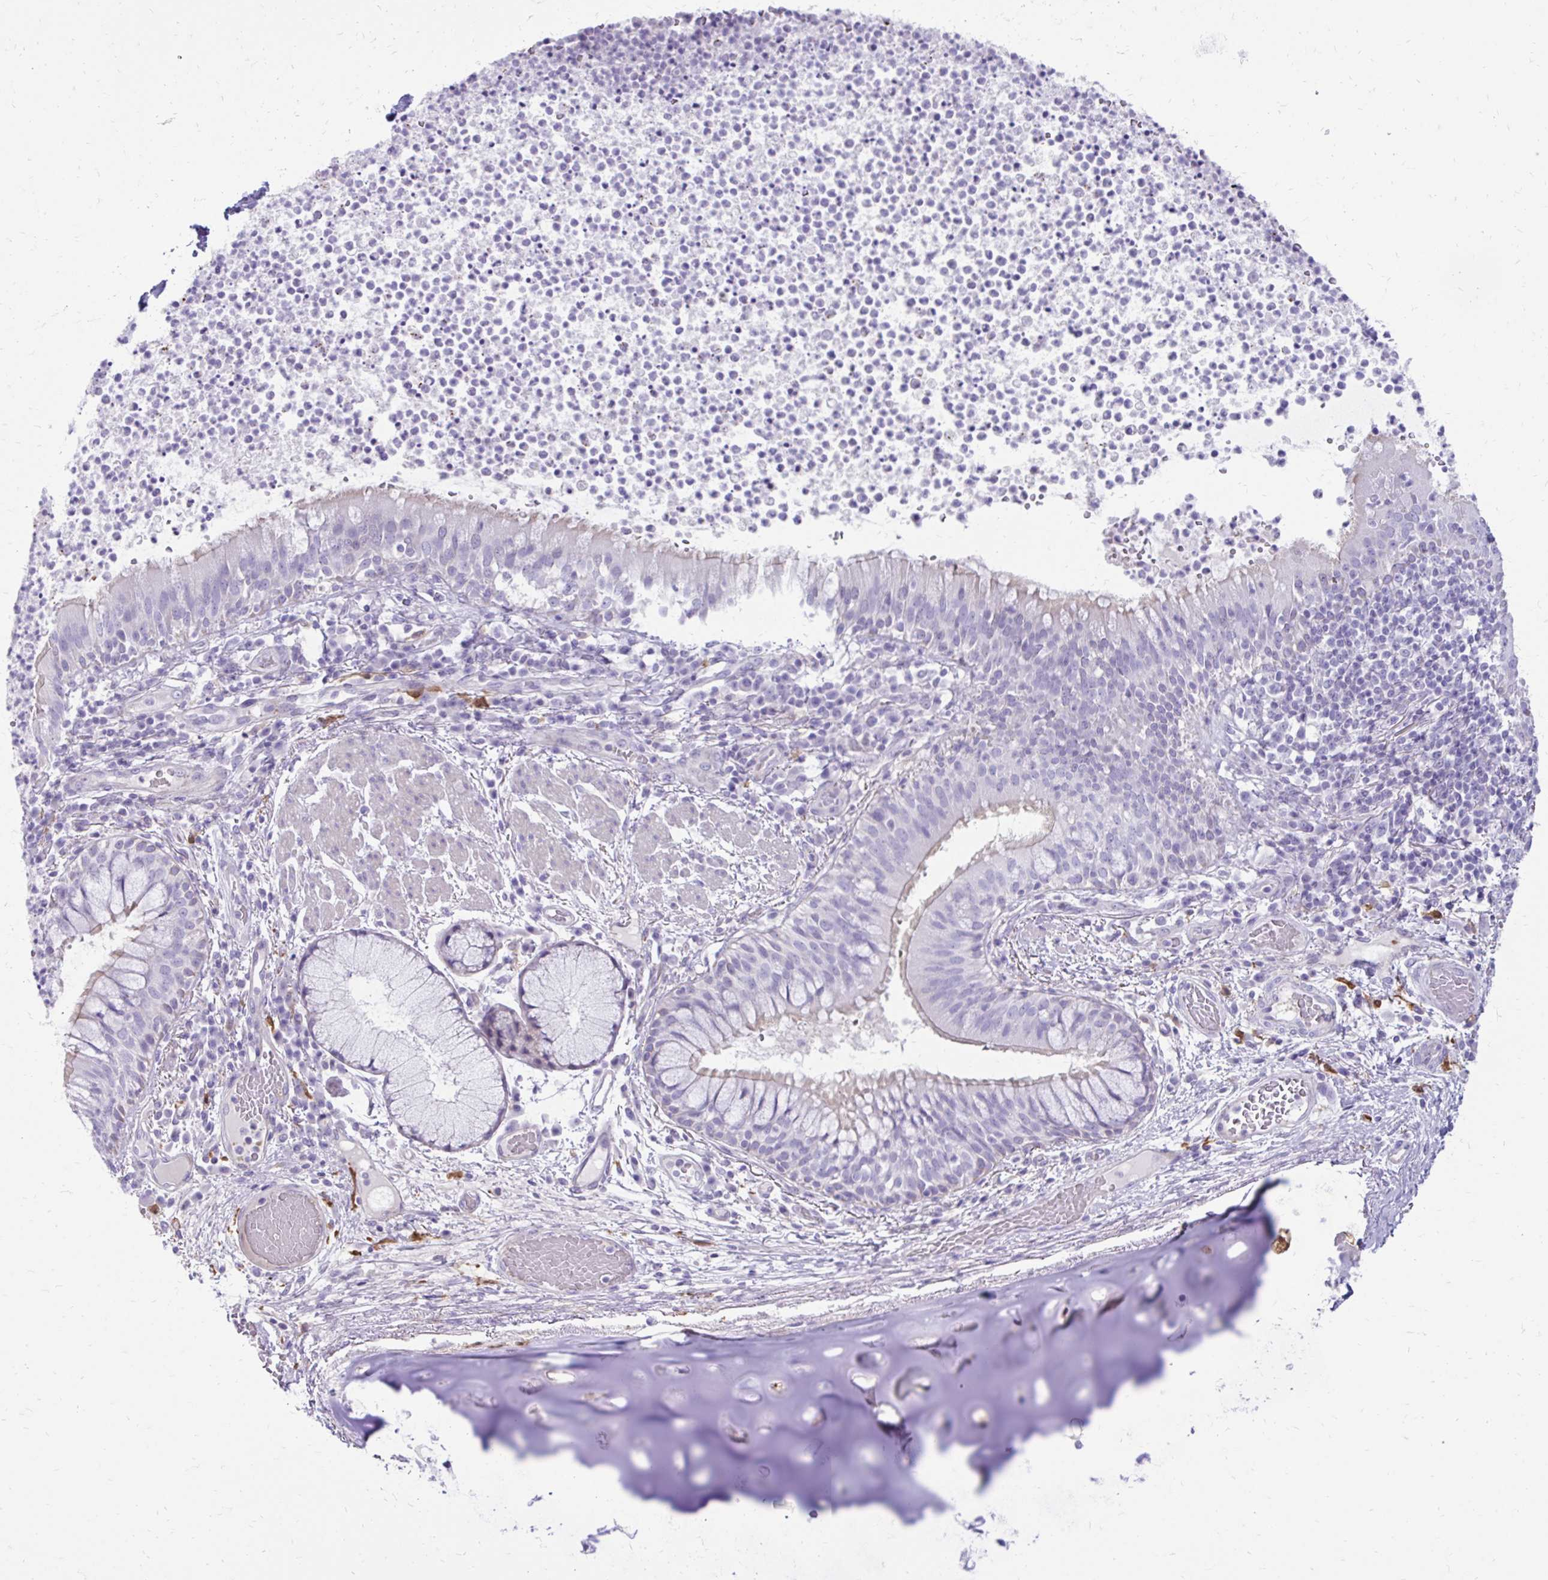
{"staining": {"intensity": "negative", "quantity": "none", "location": "none"}, "tissue": "bronchus", "cell_type": "Respiratory epithelial cells", "image_type": "normal", "snomed": [{"axis": "morphology", "description": "Normal tissue, NOS"}, {"axis": "topography", "description": "Lymph node"}, {"axis": "topography", "description": "Bronchus"}], "caption": "This photomicrograph is of benign bronchus stained with IHC to label a protein in brown with the nuclei are counter-stained blue. There is no positivity in respiratory epithelial cells.", "gene": "SIGLEC11", "patient": {"sex": "male", "age": 56}}